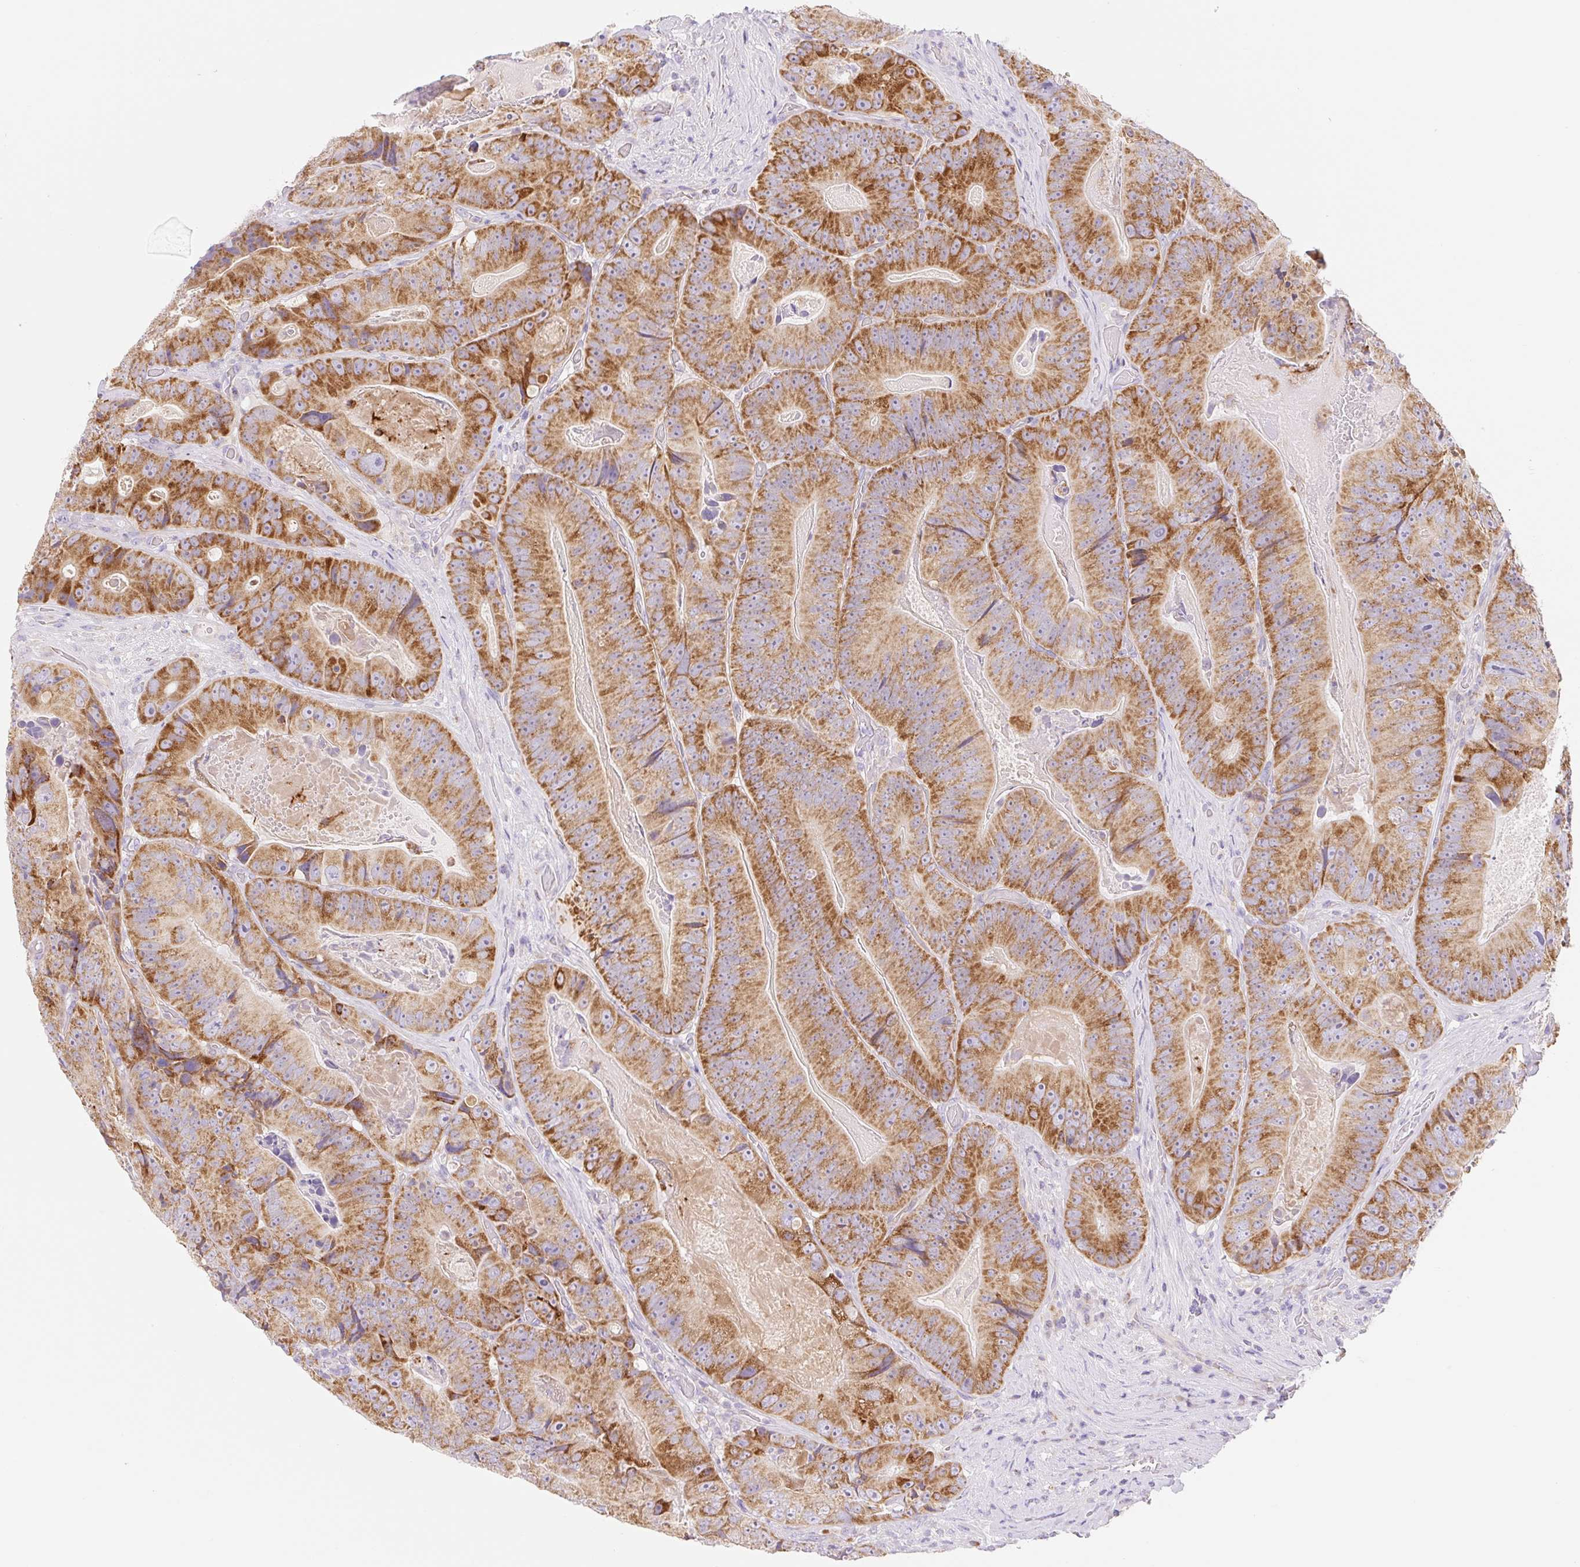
{"staining": {"intensity": "strong", "quantity": ">75%", "location": "cytoplasmic/membranous"}, "tissue": "colorectal cancer", "cell_type": "Tumor cells", "image_type": "cancer", "snomed": [{"axis": "morphology", "description": "Adenocarcinoma, NOS"}, {"axis": "topography", "description": "Colon"}], "caption": "Protein analysis of colorectal cancer tissue demonstrates strong cytoplasmic/membranous staining in about >75% of tumor cells.", "gene": "FOCAD", "patient": {"sex": "female", "age": 86}}